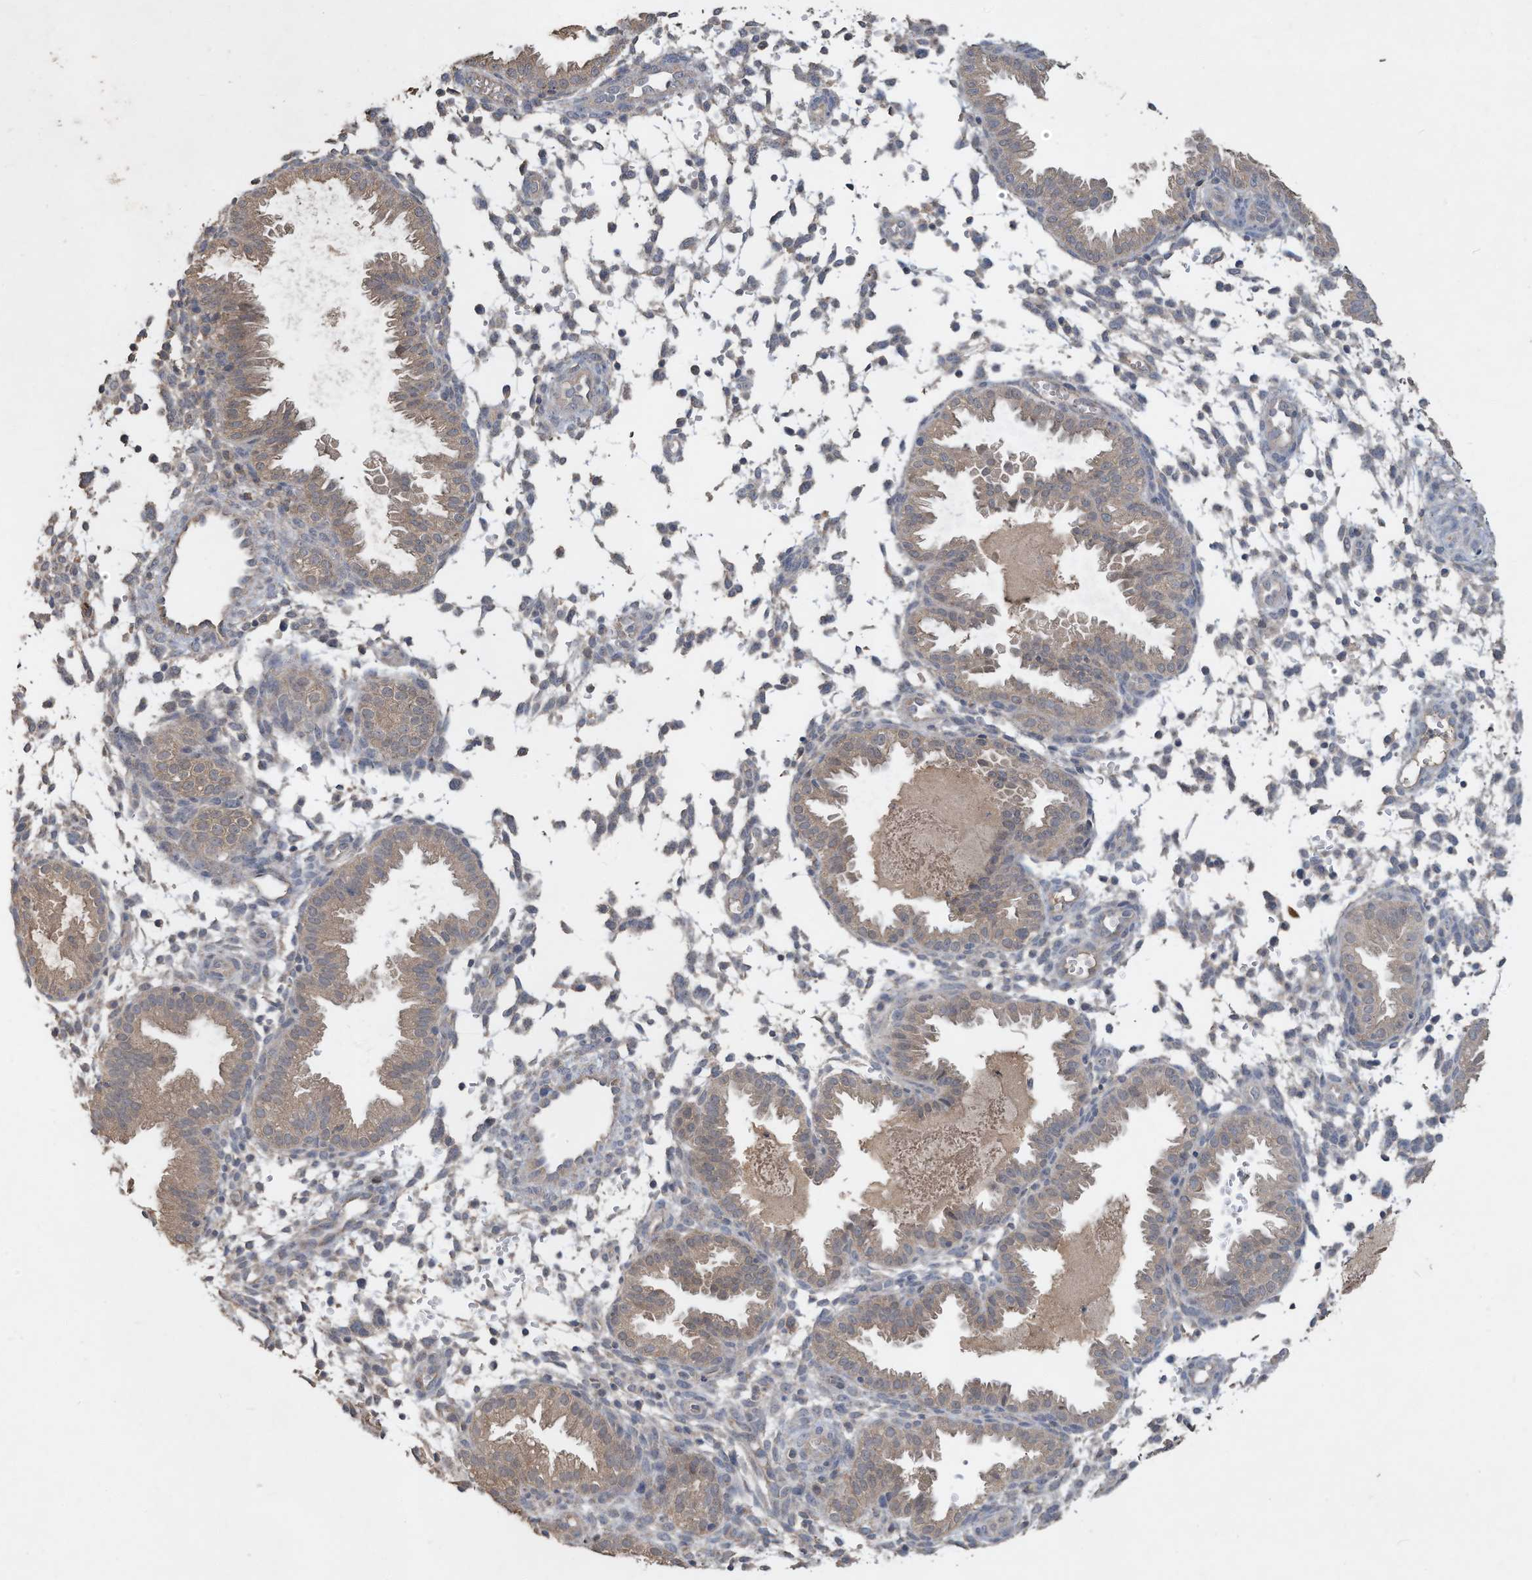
{"staining": {"intensity": "negative", "quantity": "none", "location": "none"}, "tissue": "endometrium", "cell_type": "Cells in endometrial stroma", "image_type": "normal", "snomed": [{"axis": "morphology", "description": "Normal tissue, NOS"}, {"axis": "topography", "description": "Endometrium"}], "caption": "IHC of unremarkable endometrium reveals no expression in cells in endometrial stroma.", "gene": "CAPN13", "patient": {"sex": "female", "age": 33}}